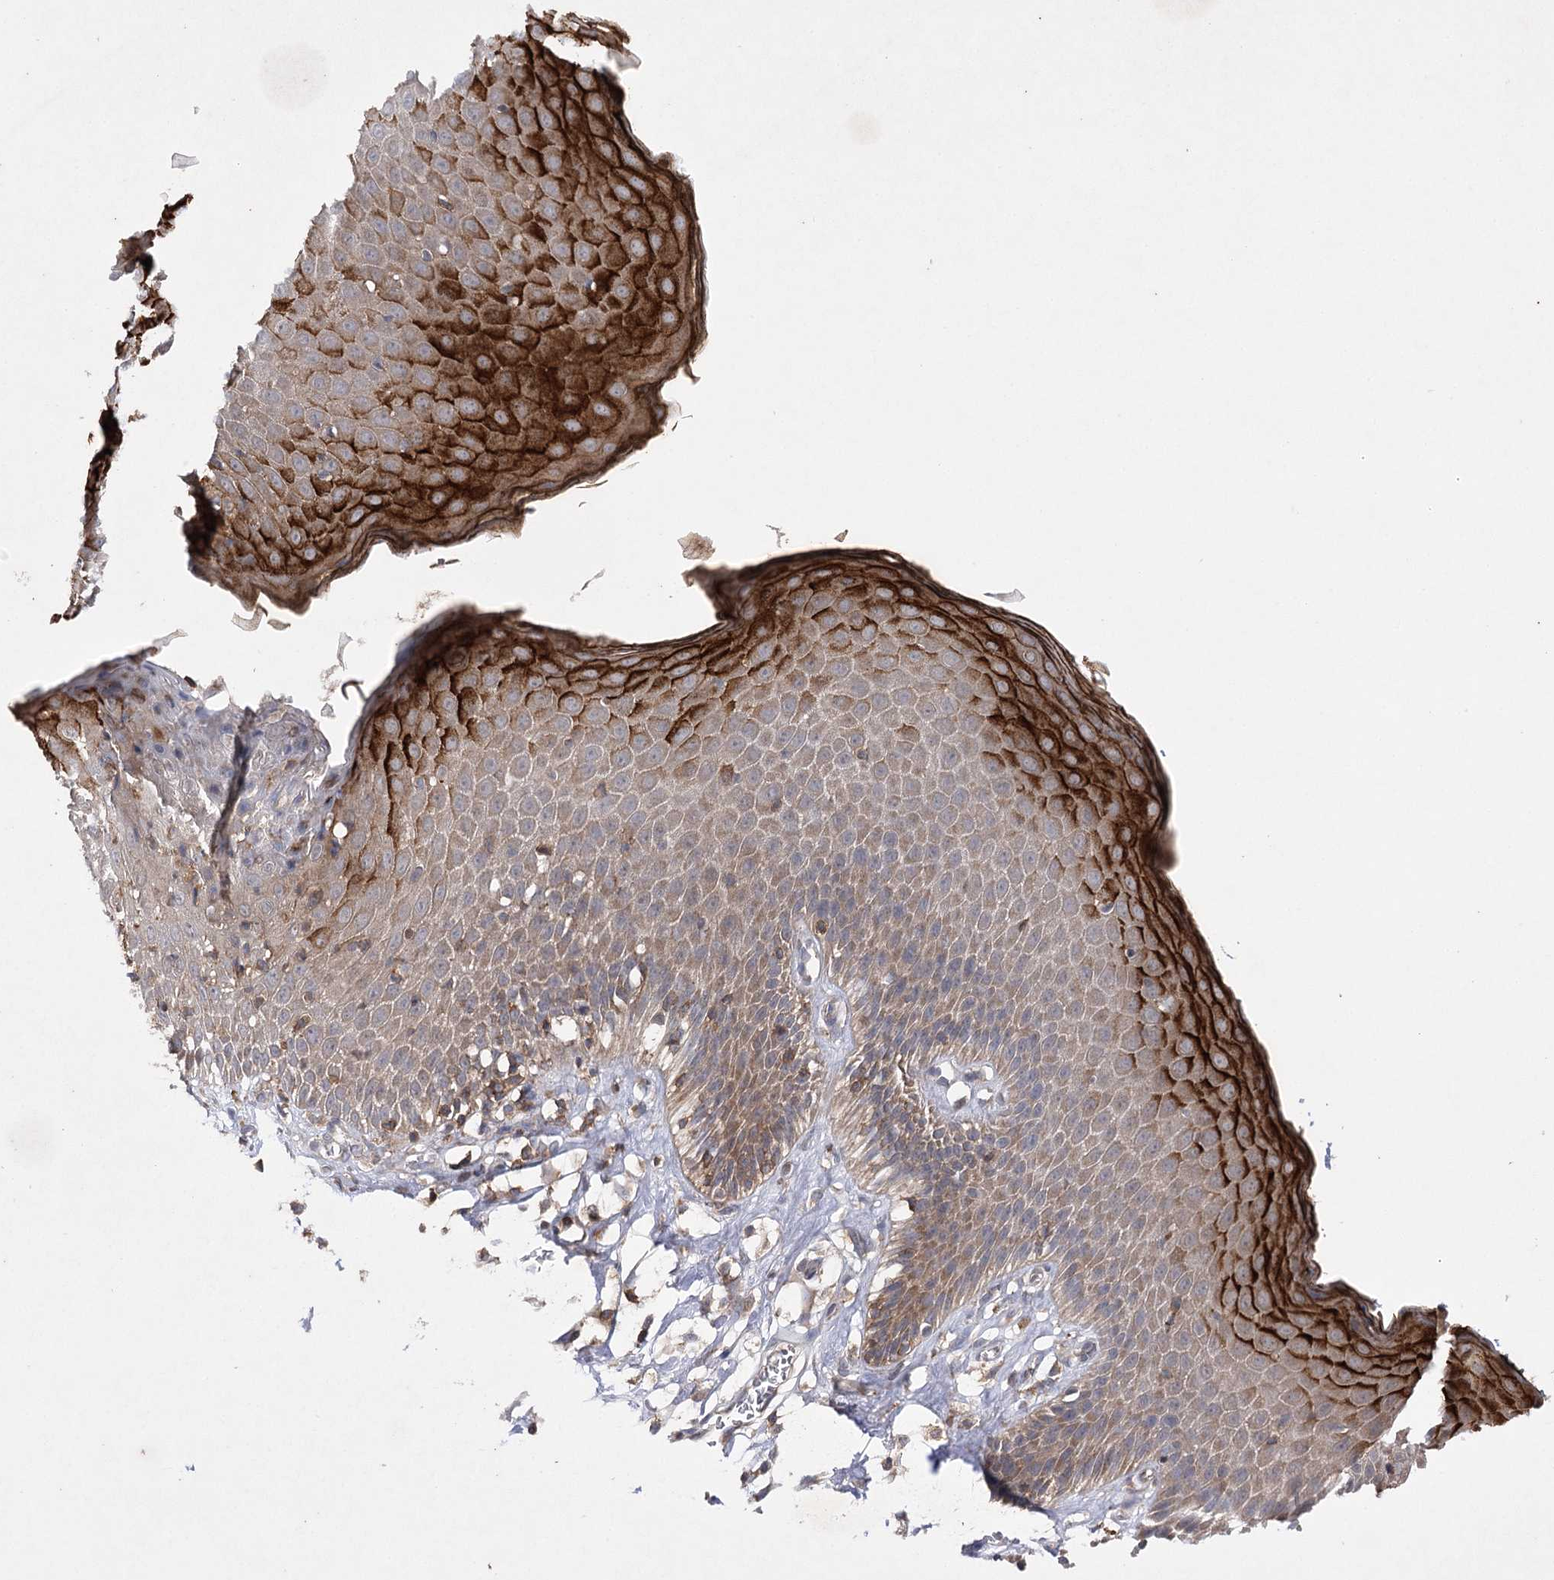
{"staining": {"intensity": "strong", "quantity": "<25%", "location": "cytoplasmic/membranous"}, "tissue": "skin", "cell_type": "Epidermal cells", "image_type": "normal", "snomed": [{"axis": "morphology", "description": "Normal tissue, NOS"}, {"axis": "topography", "description": "Vulva"}], "caption": "Immunohistochemistry (IHC) staining of benign skin, which exhibits medium levels of strong cytoplasmic/membranous positivity in approximately <25% of epidermal cells indicating strong cytoplasmic/membranous protein positivity. The staining was performed using DAB (brown) for protein detection and nuclei were counterstained in hematoxylin (blue).", "gene": "BCR", "patient": {"sex": "female", "age": 68}}